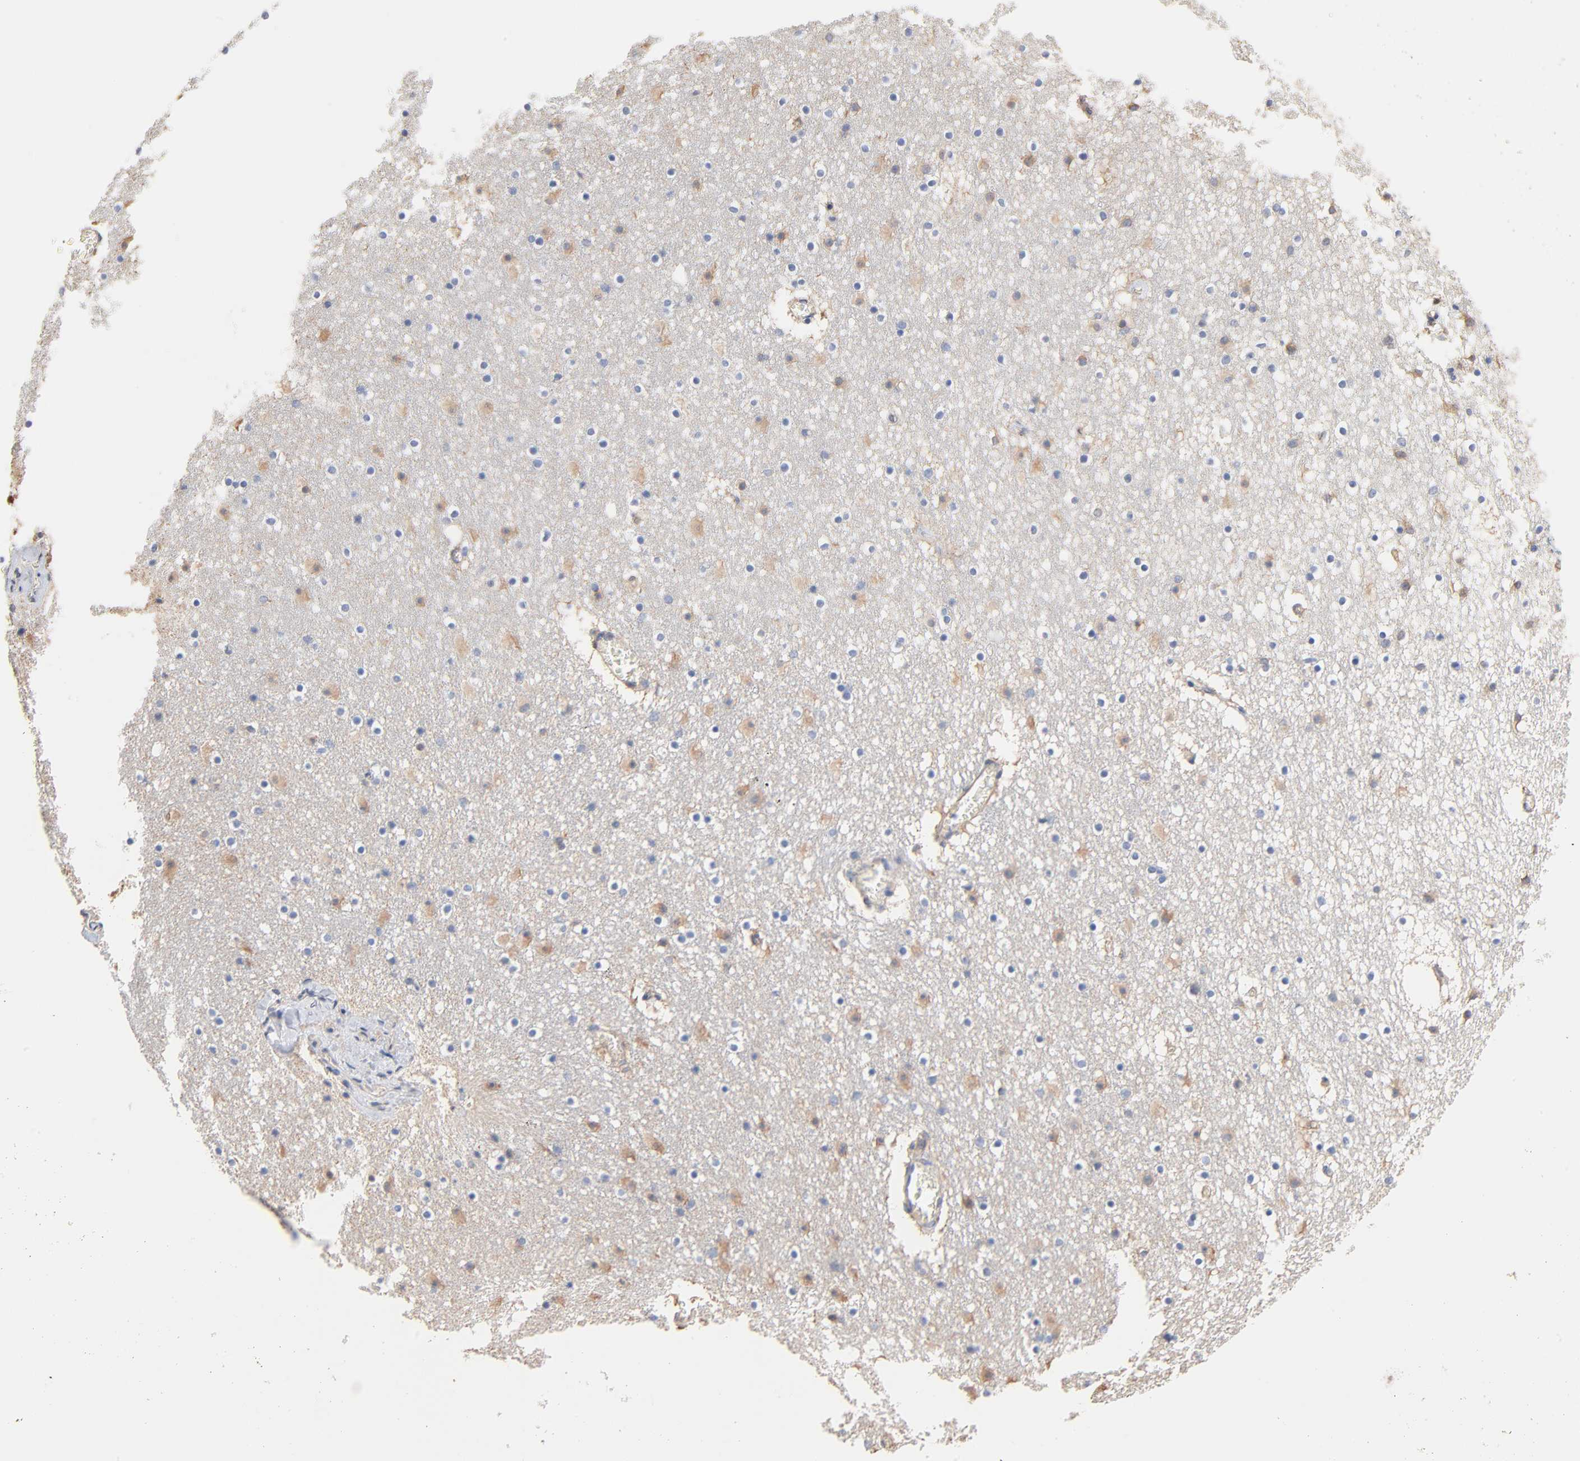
{"staining": {"intensity": "negative", "quantity": "none", "location": "none"}, "tissue": "caudate", "cell_type": "Glial cells", "image_type": "normal", "snomed": [{"axis": "morphology", "description": "Normal tissue, NOS"}, {"axis": "topography", "description": "Lateral ventricle wall"}], "caption": "Protein analysis of normal caudate demonstrates no significant positivity in glial cells.", "gene": "ABCD4", "patient": {"sex": "male", "age": 45}}